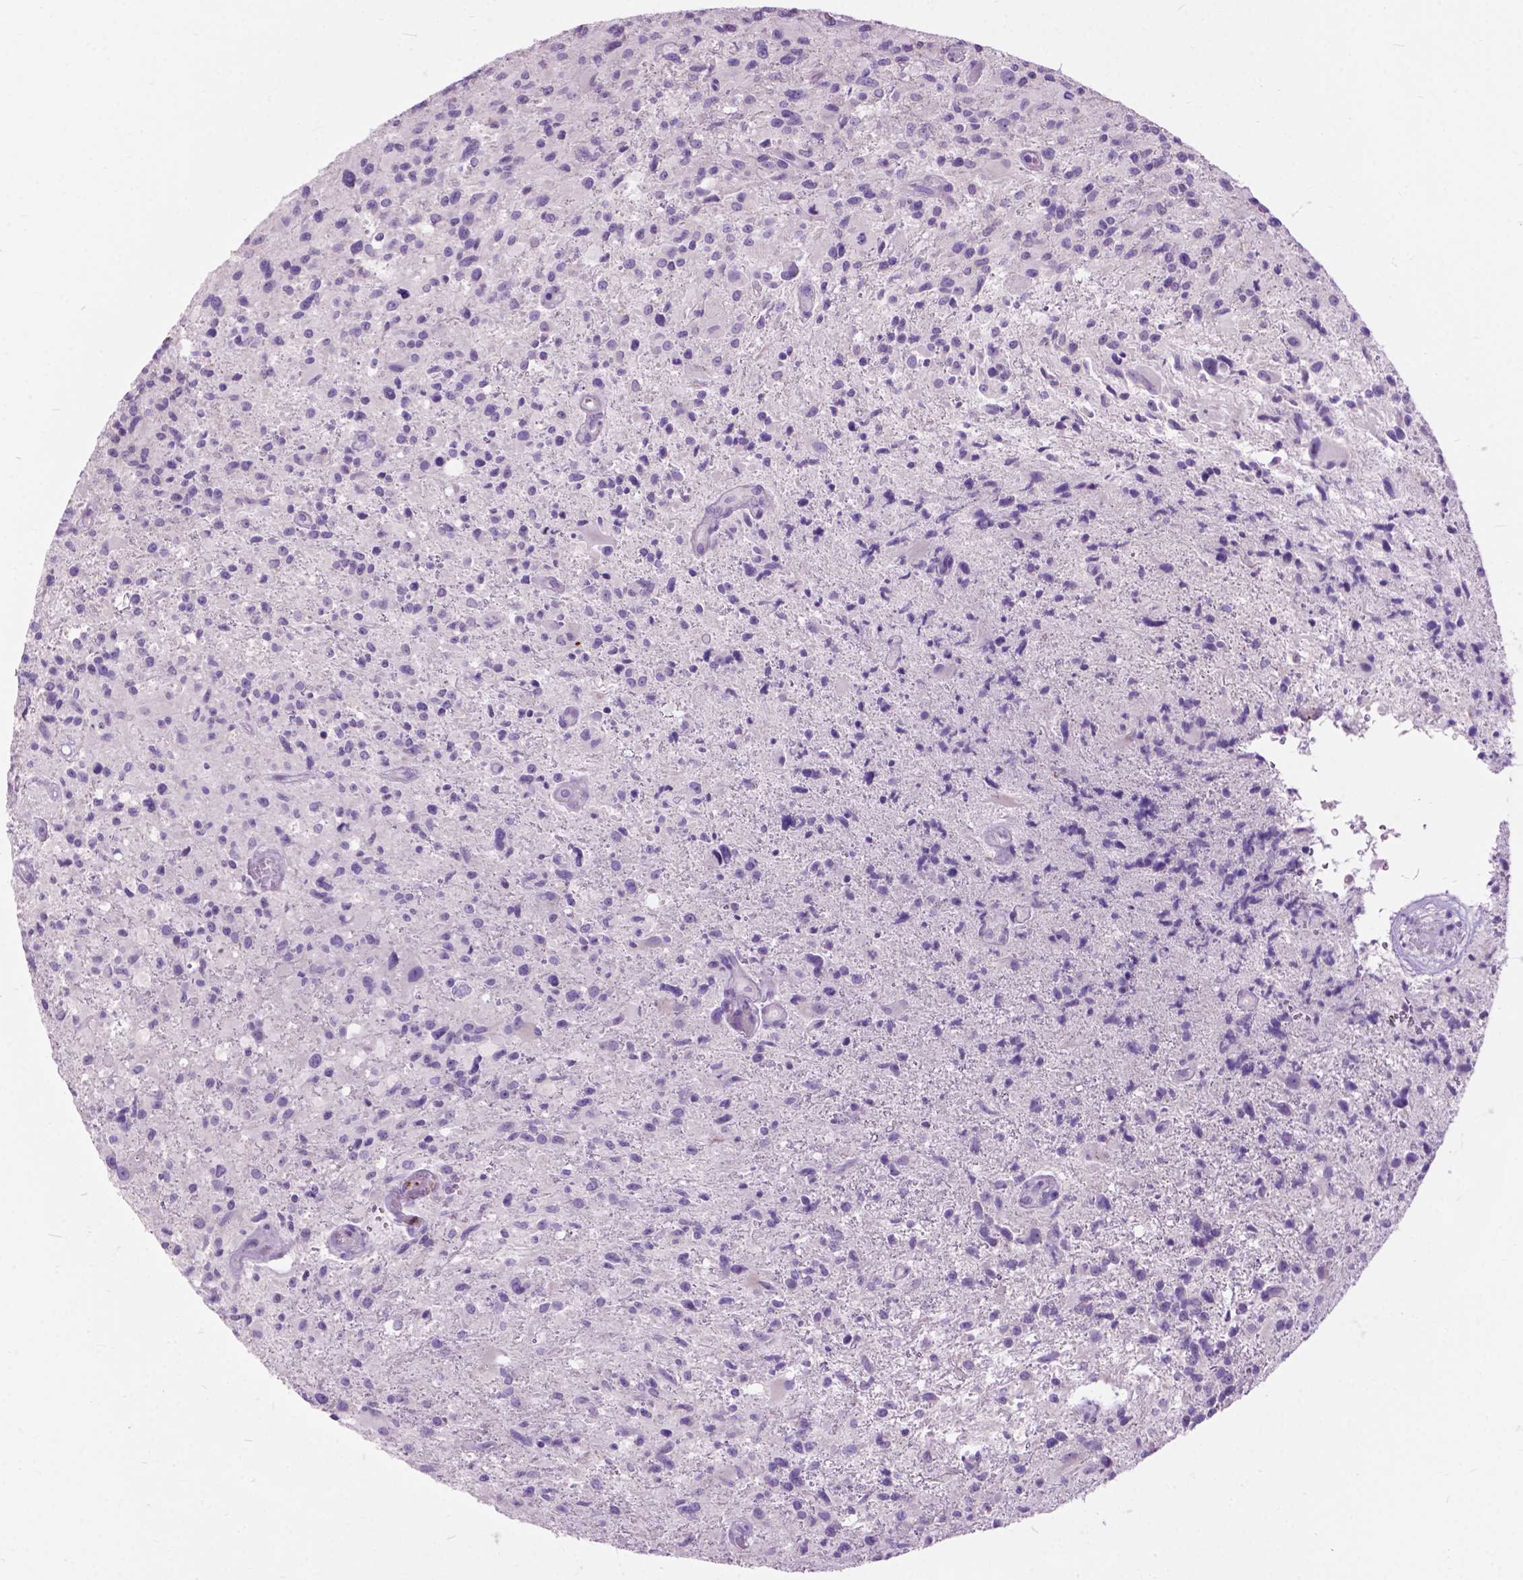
{"staining": {"intensity": "negative", "quantity": "none", "location": "none"}, "tissue": "glioma", "cell_type": "Tumor cells", "image_type": "cancer", "snomed": [{"axis": "morphology", "description": "Glioma, malignant, High grade"}, {"axis": "topography", "description": "Brain"}], "caption": "Immunohistochemistry micrograph of human glioma stained for a protein (brown), which exhibits no staining in tumor cells.", "gene": "PRR35", "patient": {"sex": "male", "age": 63}}